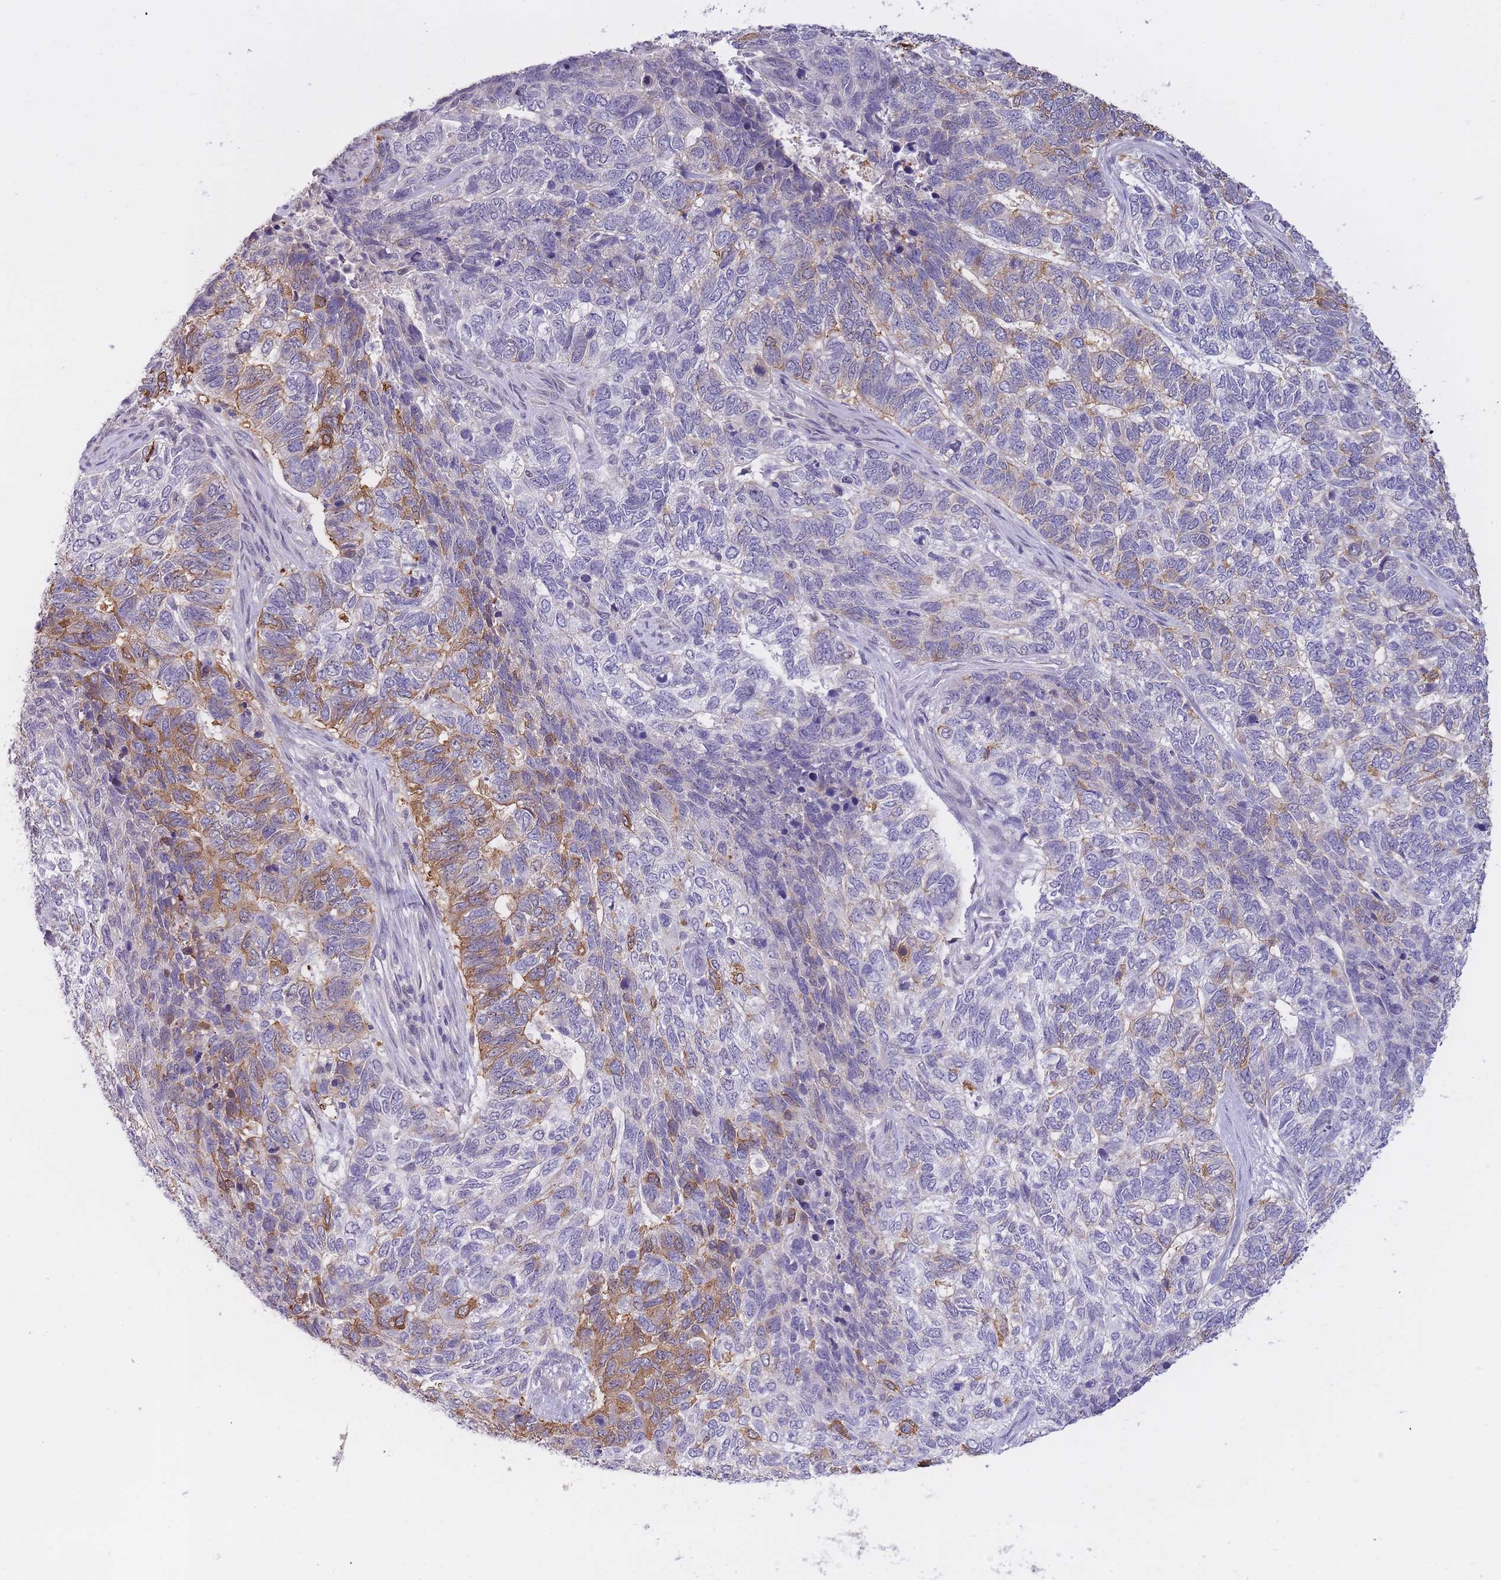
{"staining": {"intensity": "moderate", "quantity": "<25%", "location": "cytoplasmic/membranous"}, "tissue": "skin cancer", "cell_type": "Tumor cells", "image_type": "cancer", "snomed": [{"axis": "morphology", "description": "Basal cell carcinoma"}, {"axis": "topography", "description": "Skin"}], "caption": "This image demonstrates immunohistochemistry staining of human basal cell carcinoma (skin), with low moderate cytoplasmic/membranous positivity in about <25% of tumor cells.", "gene": "GOLGA6L25", "patient": {"sex": "female", "age": 65}}